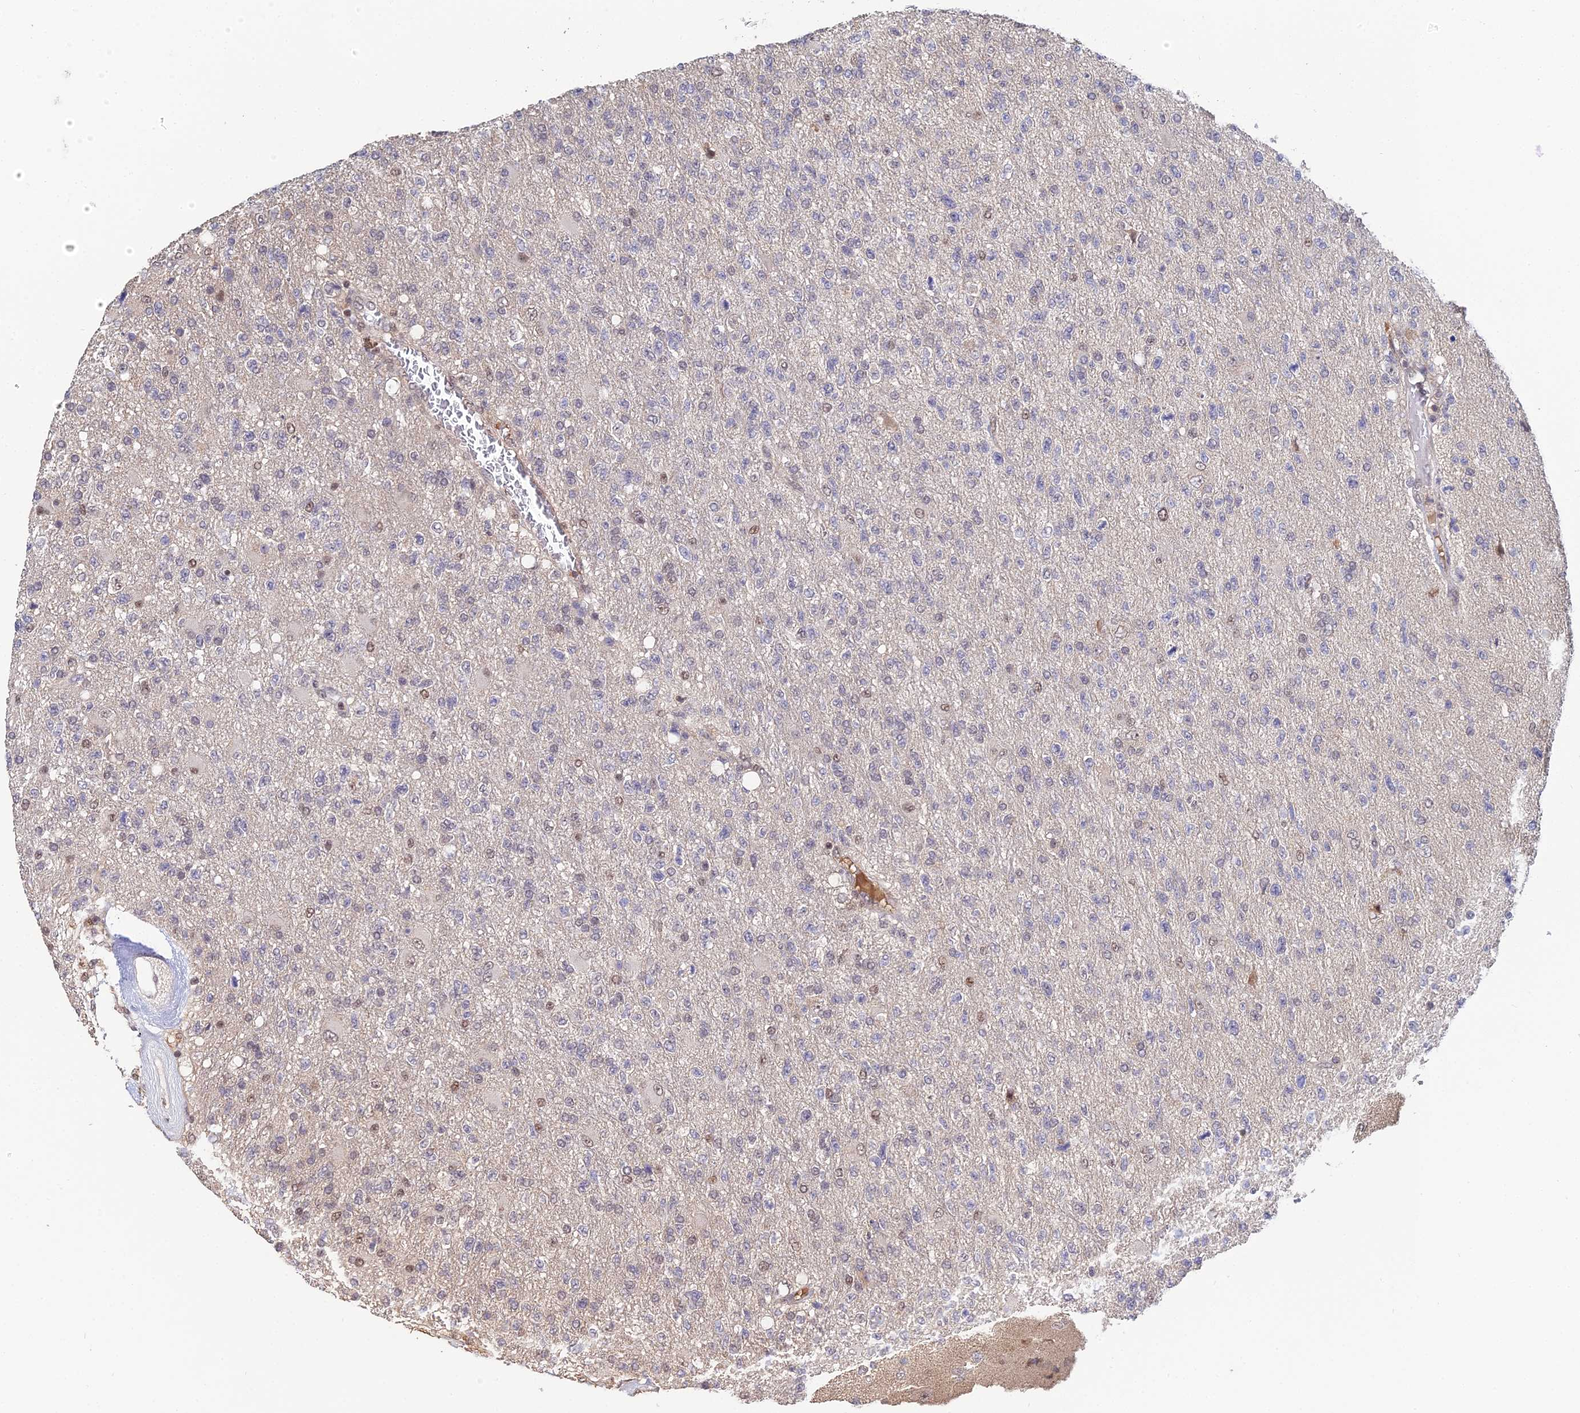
{"staining": {"intensity": "weak", "quantity": "<25%", "location": "nuclear"}, "tissue": "glioma", "cell_type": "Tumor cells", "image_type": "cancer", "snomed": [{"axis": "morphology", "description": "Glioma, malignant, High grade"}, {"axis": "topography", "description": "Brain"}], "caption": "Immunohistochemical staining of human malignant glioma (high-grade) exhibits no significant expression in tumor cells.", "gene": "ERCC5", "patient": {"sex": "male", "age": 56}}